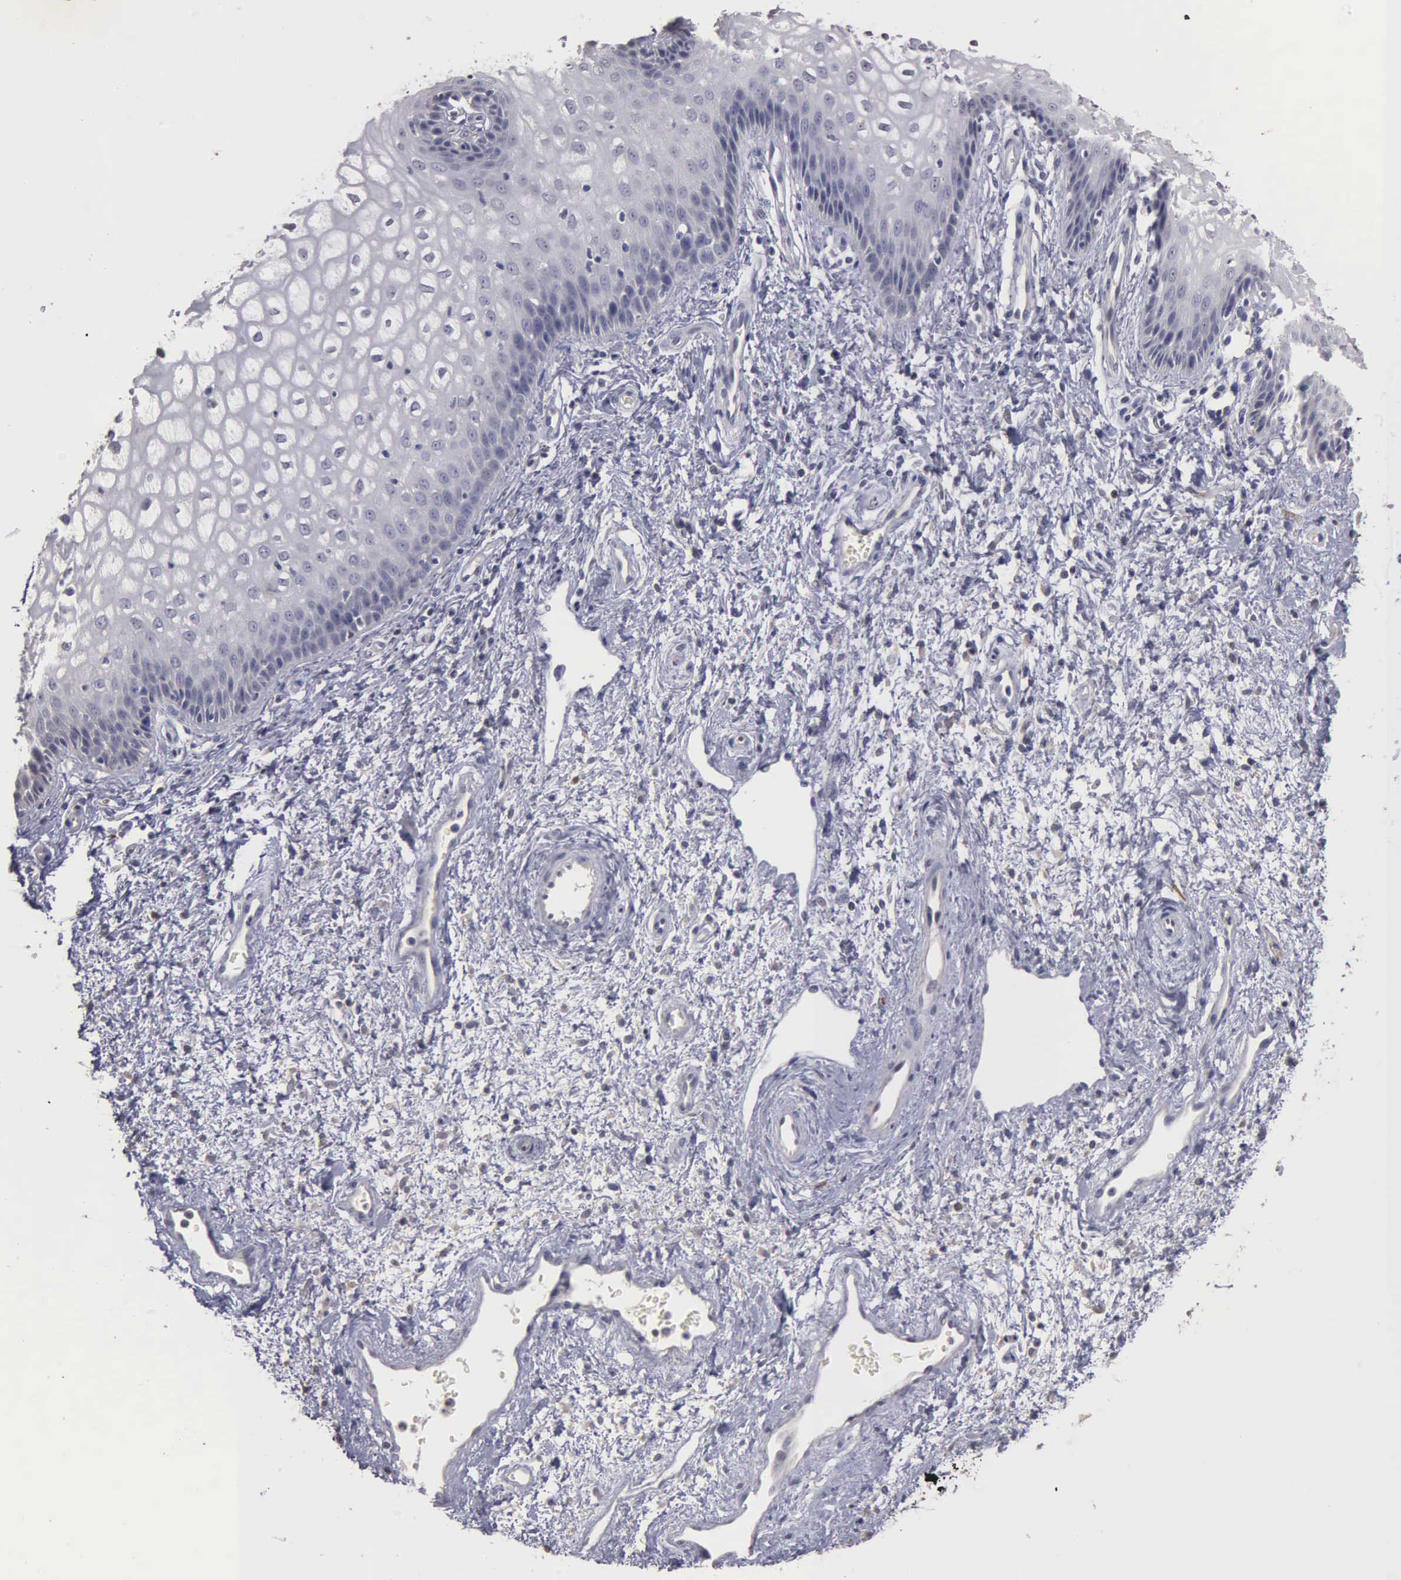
{"staining": {"intensity": "negative", "quantity": "none", "location": "none"}, "tissue": "vagina", "cell_type": "Squamous epithelial cells", "image_type": "normal", "snomed": [{"axis": "morphology", "description": "Normal tissue, NOS"}, {"axis": "topography", "description": "Vagina"}], "caption": "Human vagina stained for a protein using IHC exhibits no positivity in squamous epithelial cells.", "gene": "ENO3", "patient": {"sex": "female", "age": 34}}